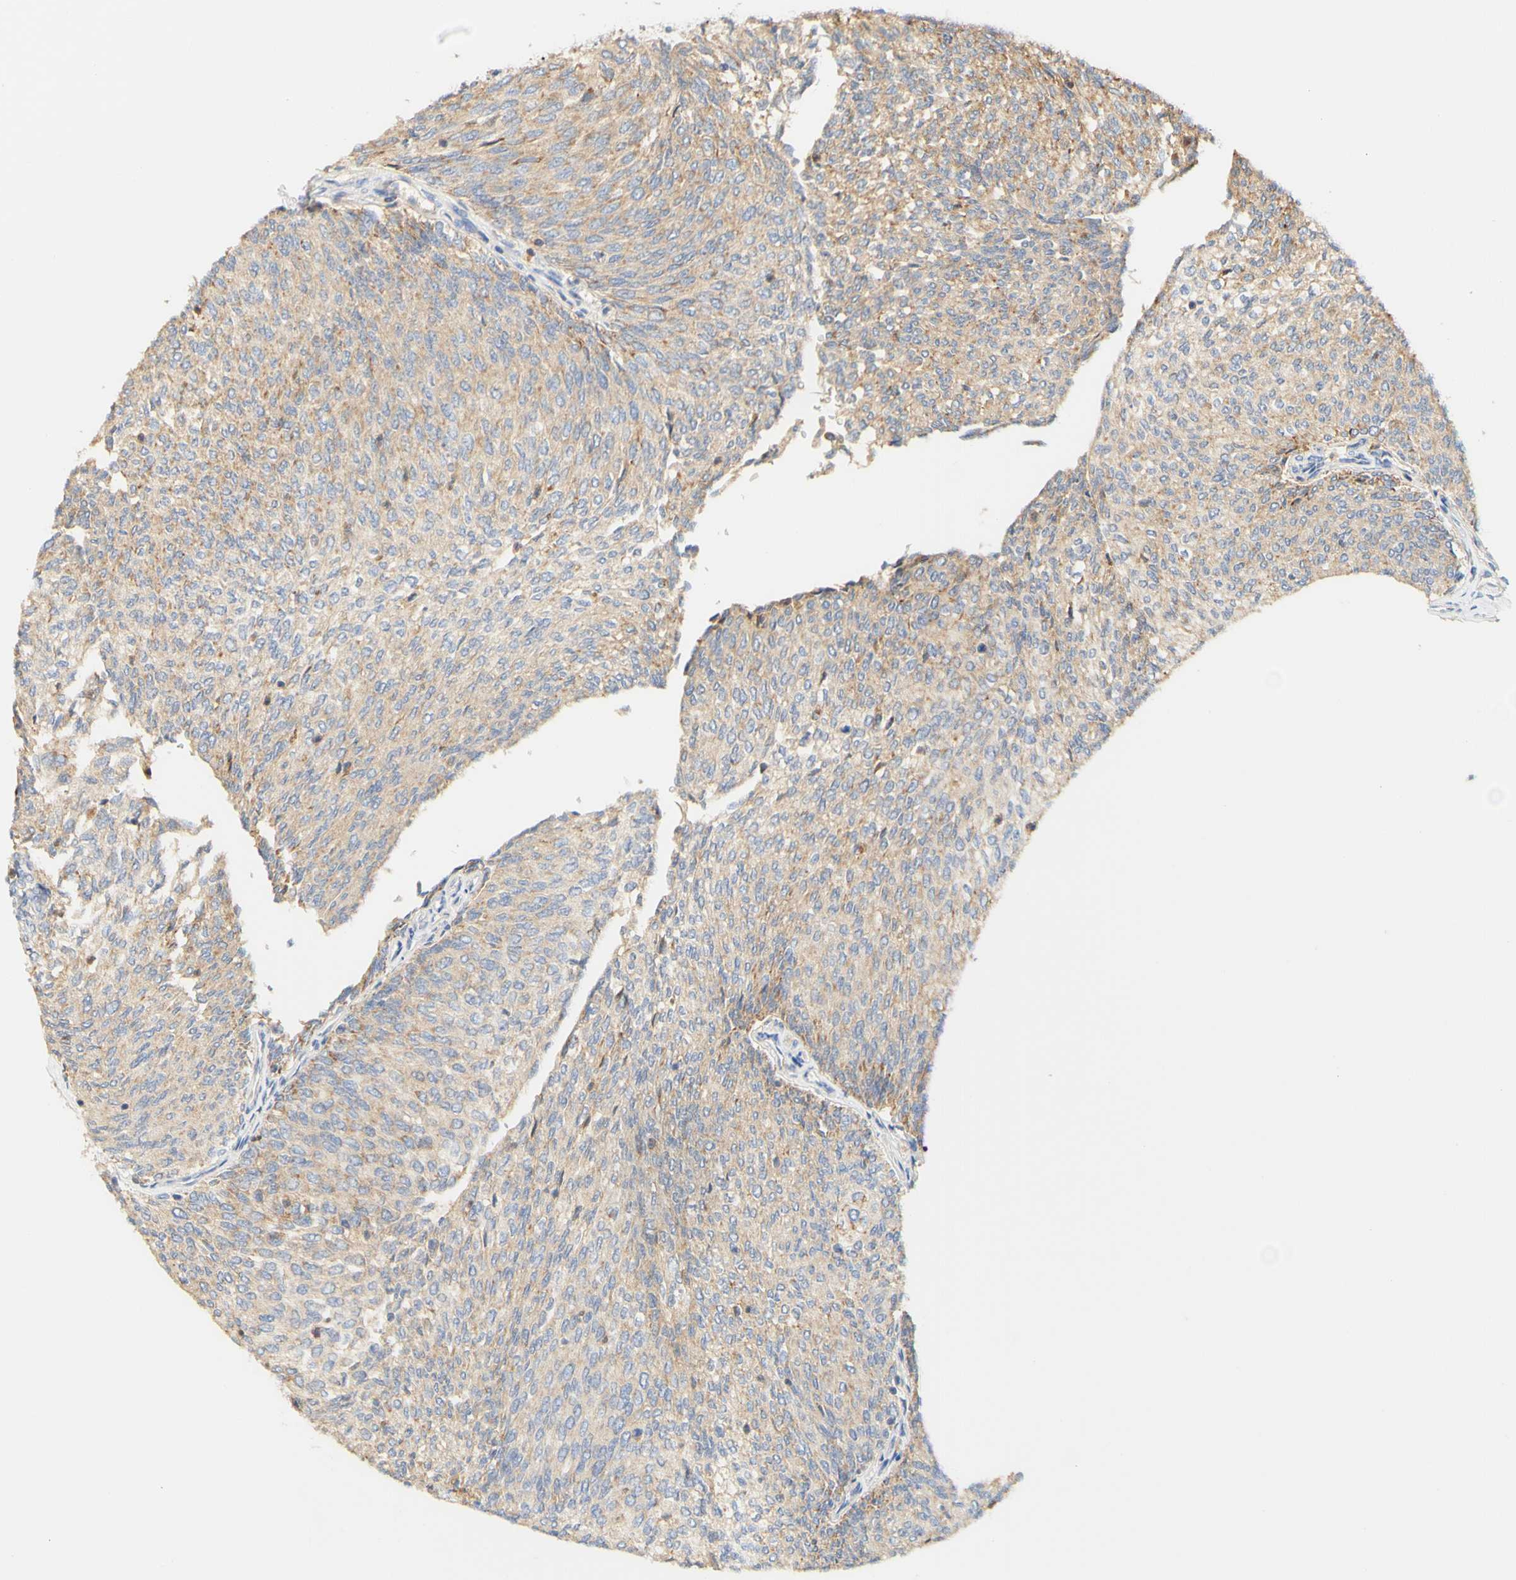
{"staining": {"intensity": "weak", "quantity": ">75%", "location": "cytoplasmic/membranous"}, "tissue": "urothelial cancer", "cell_type": "Tumor cells", "image_type": "cancer", "snomed": [{"axis": "morphology", "description": "Urothelial carcinoma, Low grade"}, {"axis": "topography", "description": "Urinary bladder"}], "caption": "This photomicrograph exhibits immunohistochemistry (IHC) staining of urothelial cancer, with low weak cytoplasmic/membranous expression in approximately >75% of tumor cells.", "gene": "PCDH7", "patient": {"sex": "female", "age": 79}}